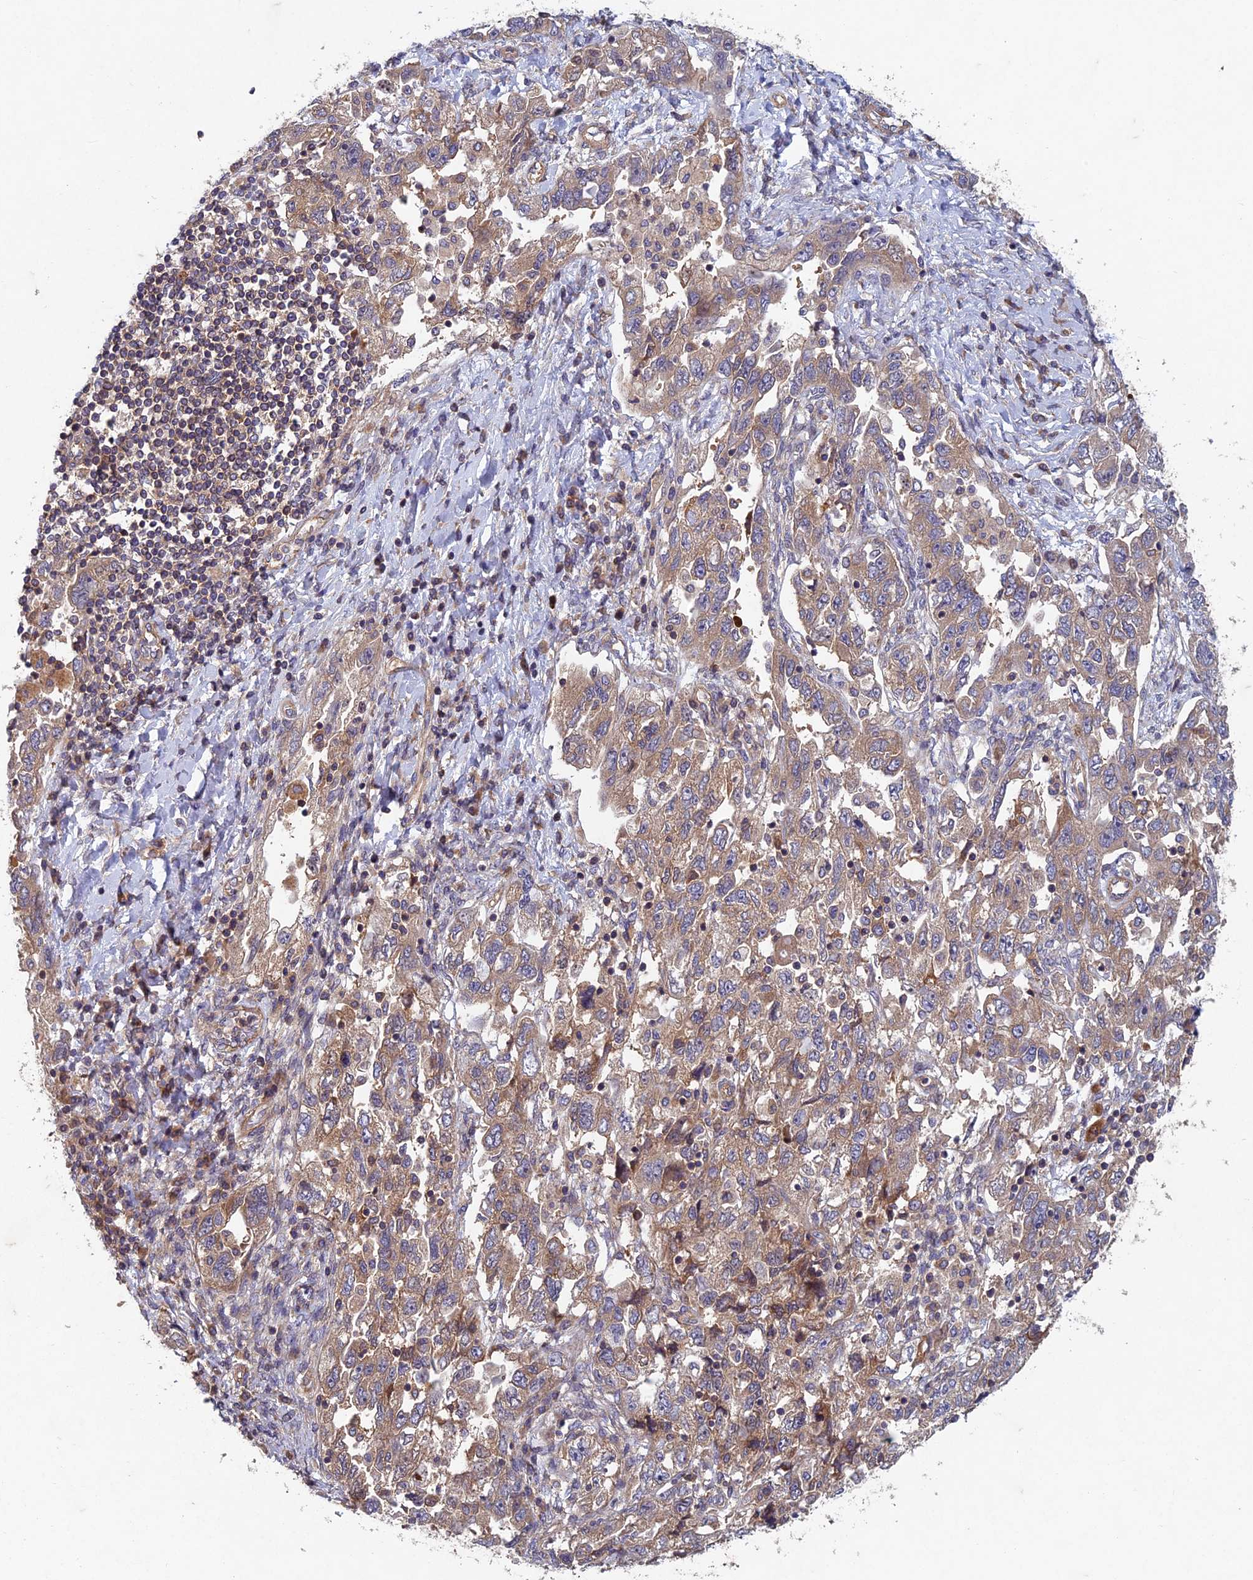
{"staining": {"intensity": "moderate", "quantity": ">75%", "location": "cytoplasmic/membranous"}, "tissue": "ovarian cancer", "cell_type": "Tumor cells", "image_type": "cancer", "snomed": [{"axis": "morphology", "description": "Carcinoma, NOS"}, {"axis": "morphology", "description": "Cystadenocarcinoma, serous, NOS"}, {"axis": "topography", "description": "Ovary"}], "caption": "Protein positivity by immunohistochemistry shows moderate cytoplasmic/membranous expression in about >75% of tumor cells in ovarian cancer. (brown staining indicates protein expression, while blue staining denotes nuclei).", "gene": "NCAPG", "patient": {"sex": "female", "age": 69}}